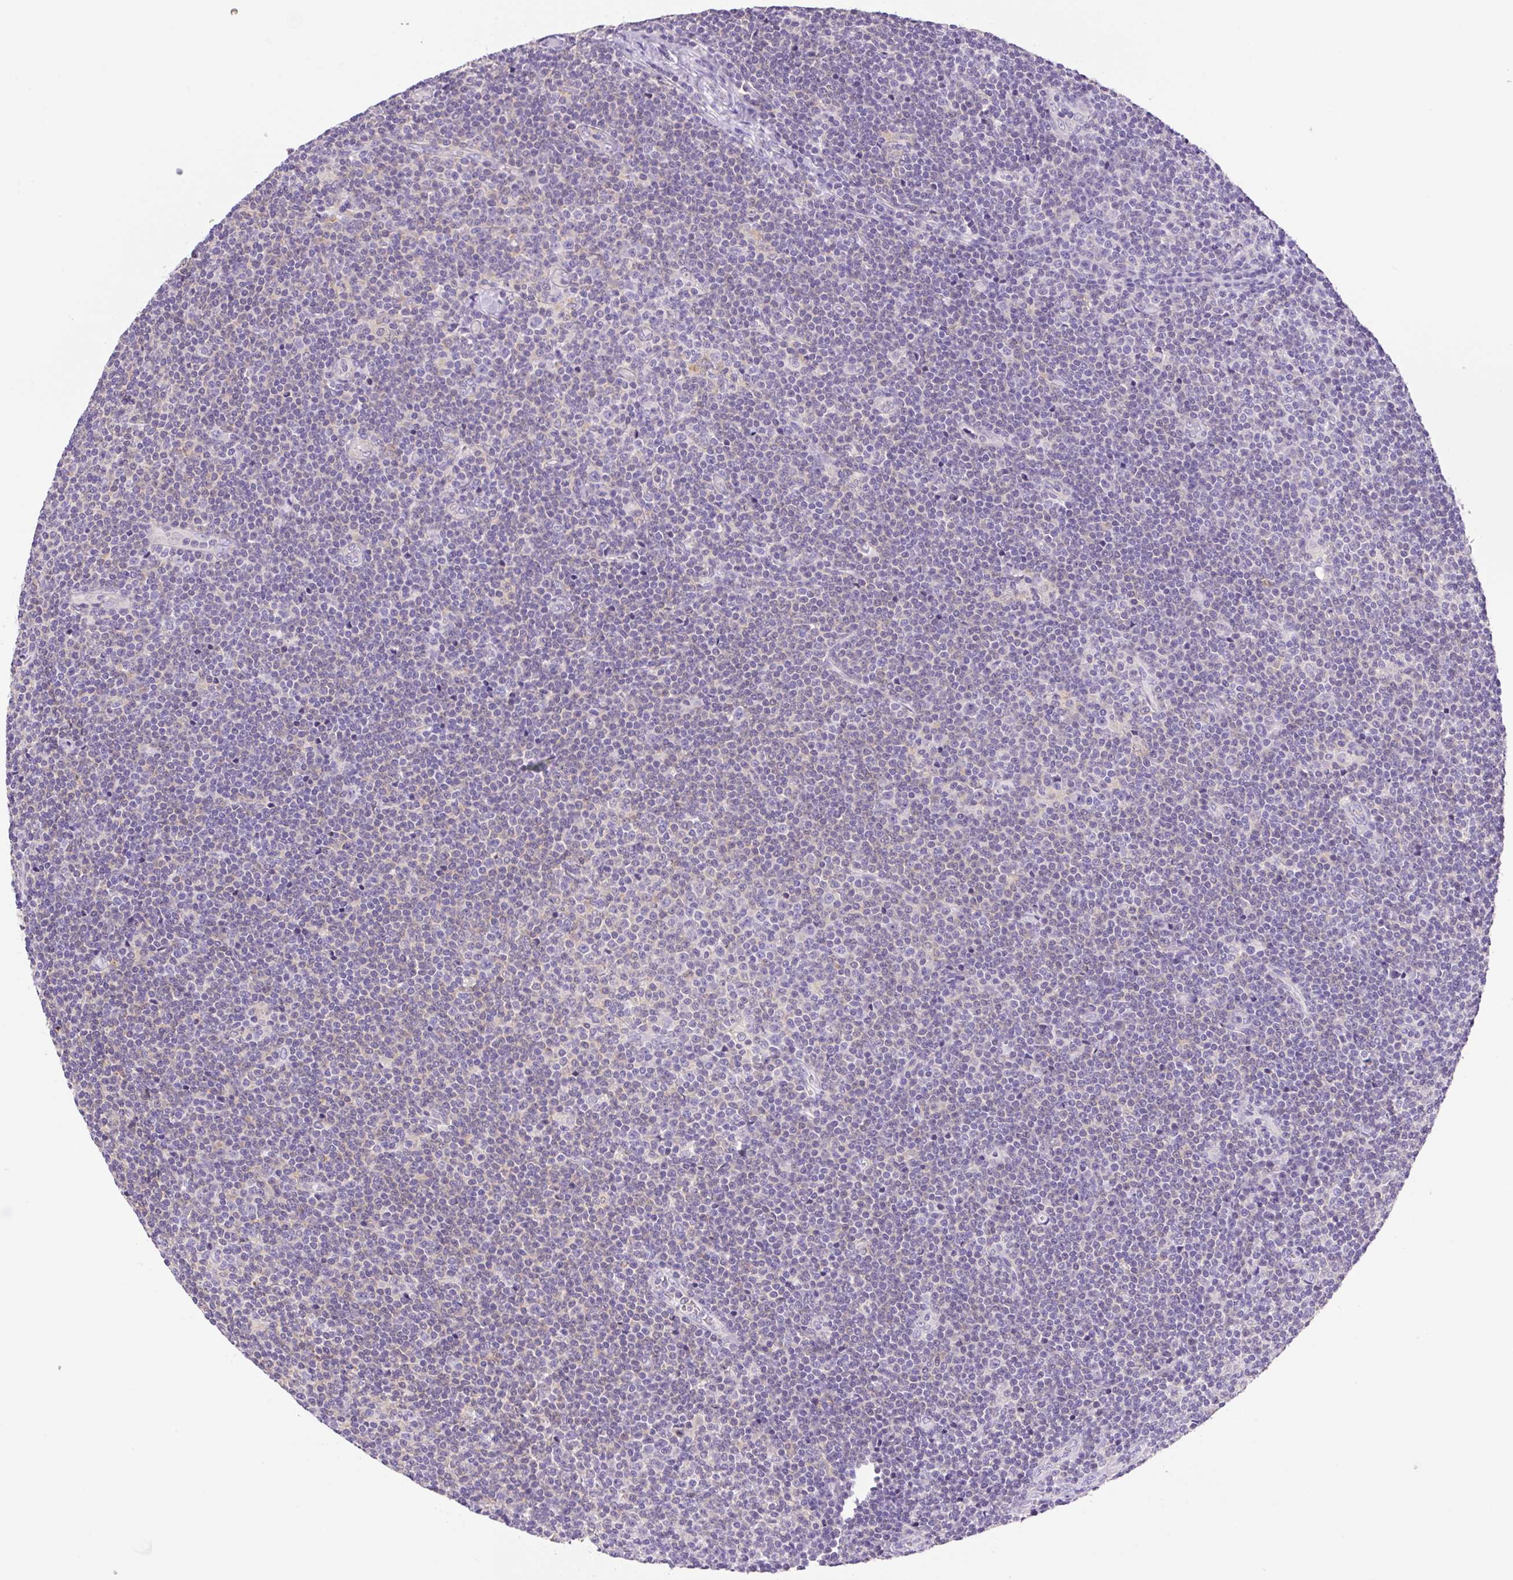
{"staining": {"intensity": "negative", "quantity": "none", "location": "none"}, "tissue": "lymphoma", "cell_type": "Tumor cells", "image_type": "cancer", "snomed": [{"axis": "morphology", "description": "Malignant lymphoma, non-Hodgkin's type, Low grade"}, {"axis": "topography", "description": "Lymph node"}], "caption": "Immunohistochemical staining of lymphoma demonstrates no significant expression in tumor cells.", "gene": "CAMK2B", "patient": {"sex": "male", "age": 48}}